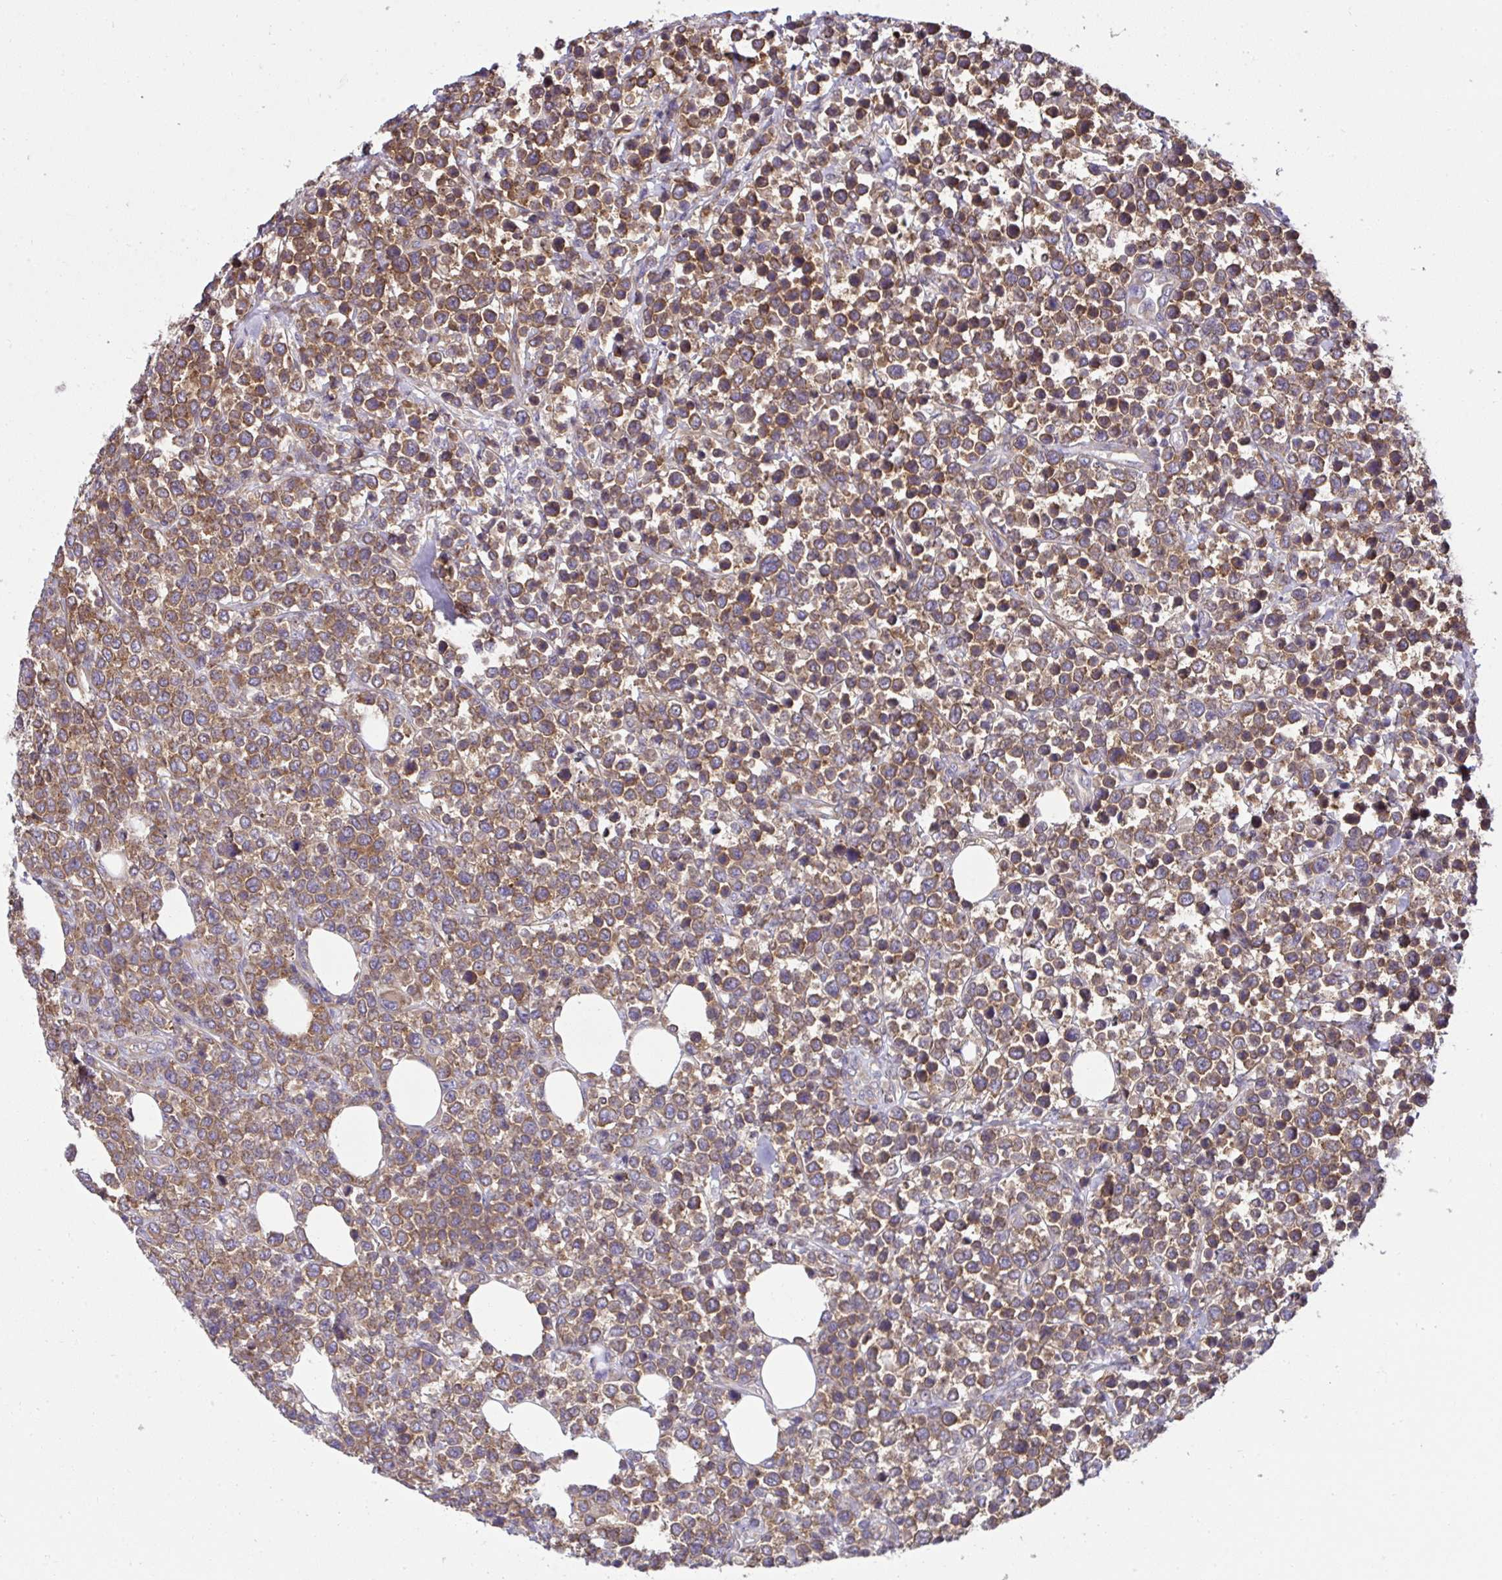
{"staining": {"intensity": "moderate", "quantity": ">75%", "location": "cytoplasmic/membranous"}, "tissue": "lymphoma", "cell_type": "Tumor cells", "image_type": "cancer", "snomed": [{"axis": "morphology", "description": "Malignant lymphoma, non-Hodgkin's type, High grade"}, {"axis": "topography", "description": "Soft tissue"}], "caption": "Immunohistochemistry of human high-grade malignant lymphoma, non-Hodgkin's type demonstrates medium levels of moderate cytoplasmic/membranous positivity in about >75% of tumor cells.", "gene": "RPS7", "patient": {"sex": "female", "age": 56}}